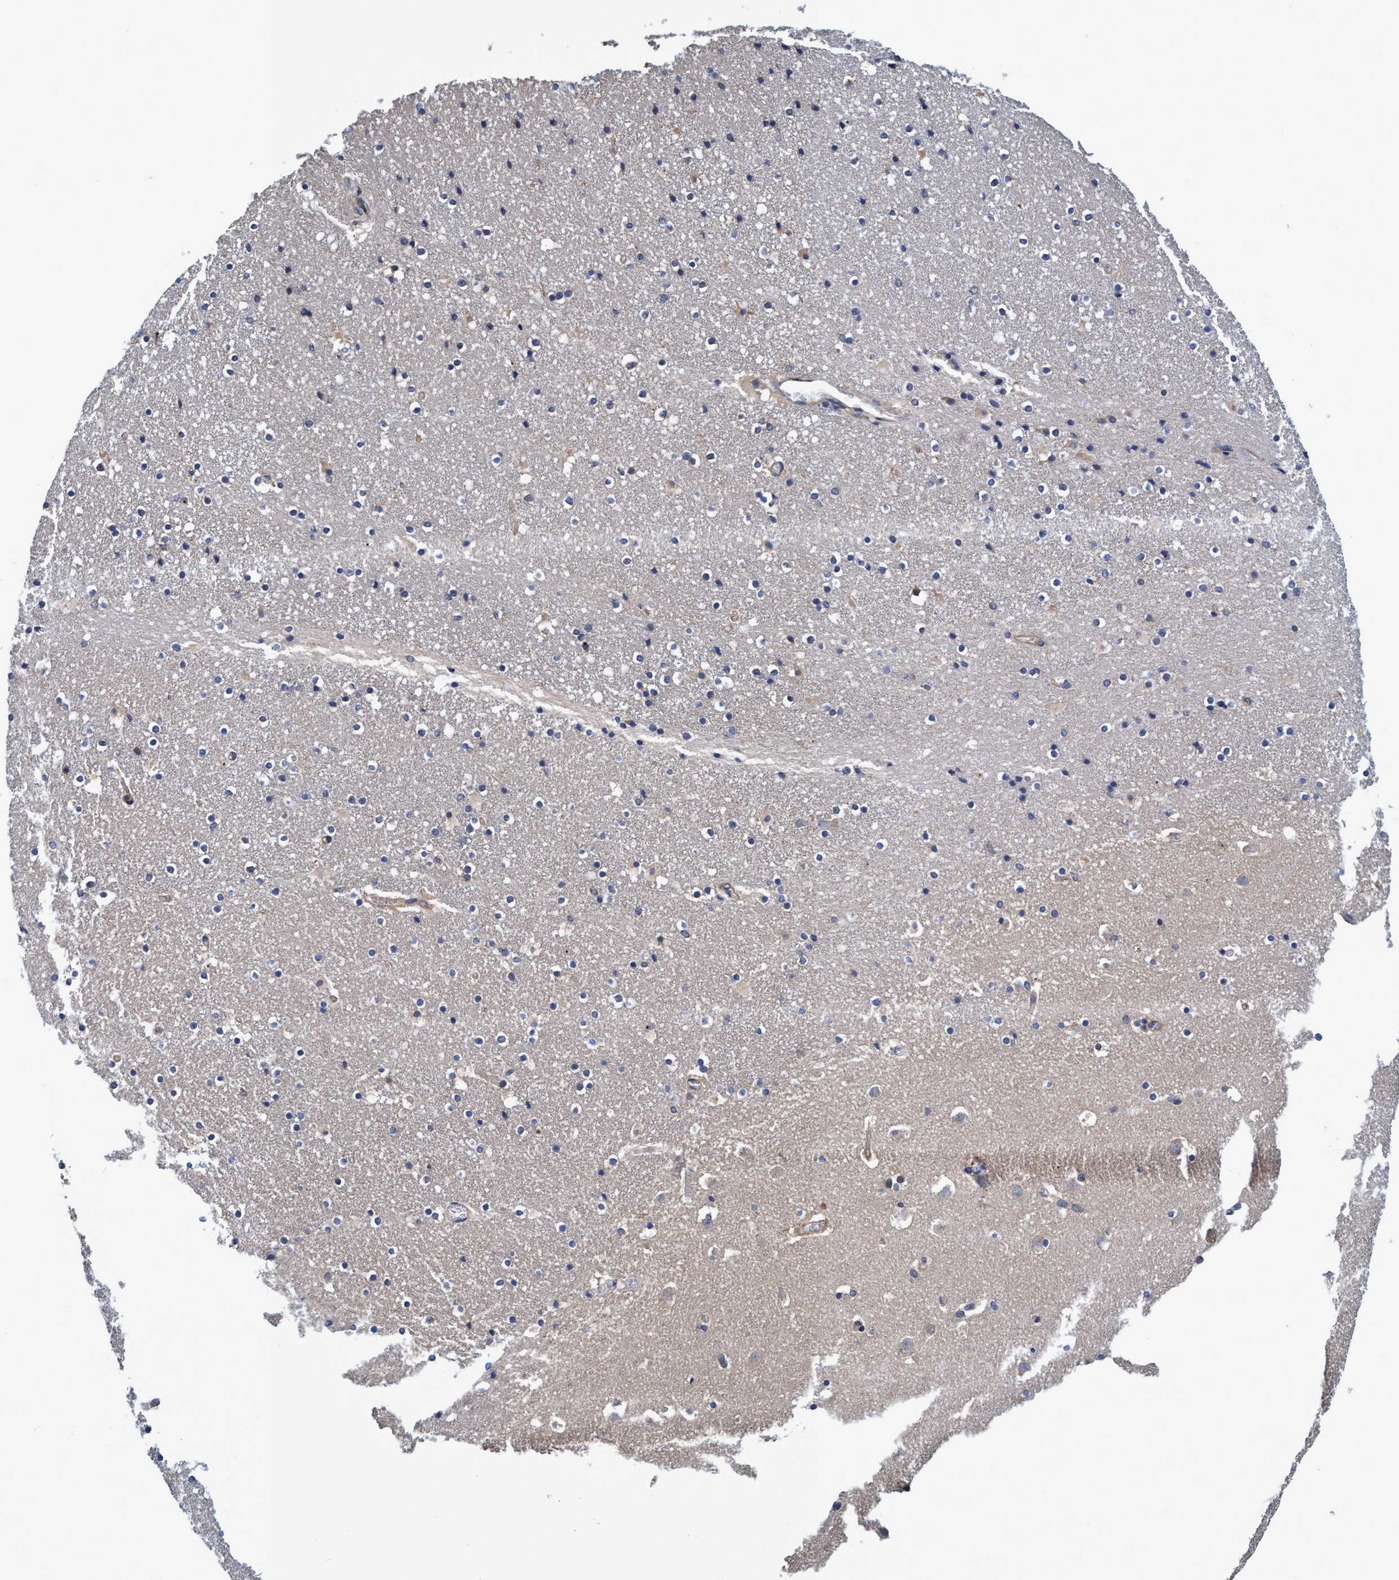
{"staining": {"intensity": "weak", "quantity": "25%-75%", "location": "cytoplasmic/membranous"}, "tissue": "caudate", "cell_type": "Glial cells", "image_type": "normal", "snomed": [{"axis": "morphology", "description": "Normal tissue, NOS"}, {"axis": "topography", "description": "Lateral ventricle wall"}], "caption": "This histopathology image displays IHC staining of unremarkable caudate, with low weak cytoplasmic/membranous staining in about 25%-75% of glial cells.", "gene": "CALCOCO2", "patient": {"sex": "male", "age": 45}}